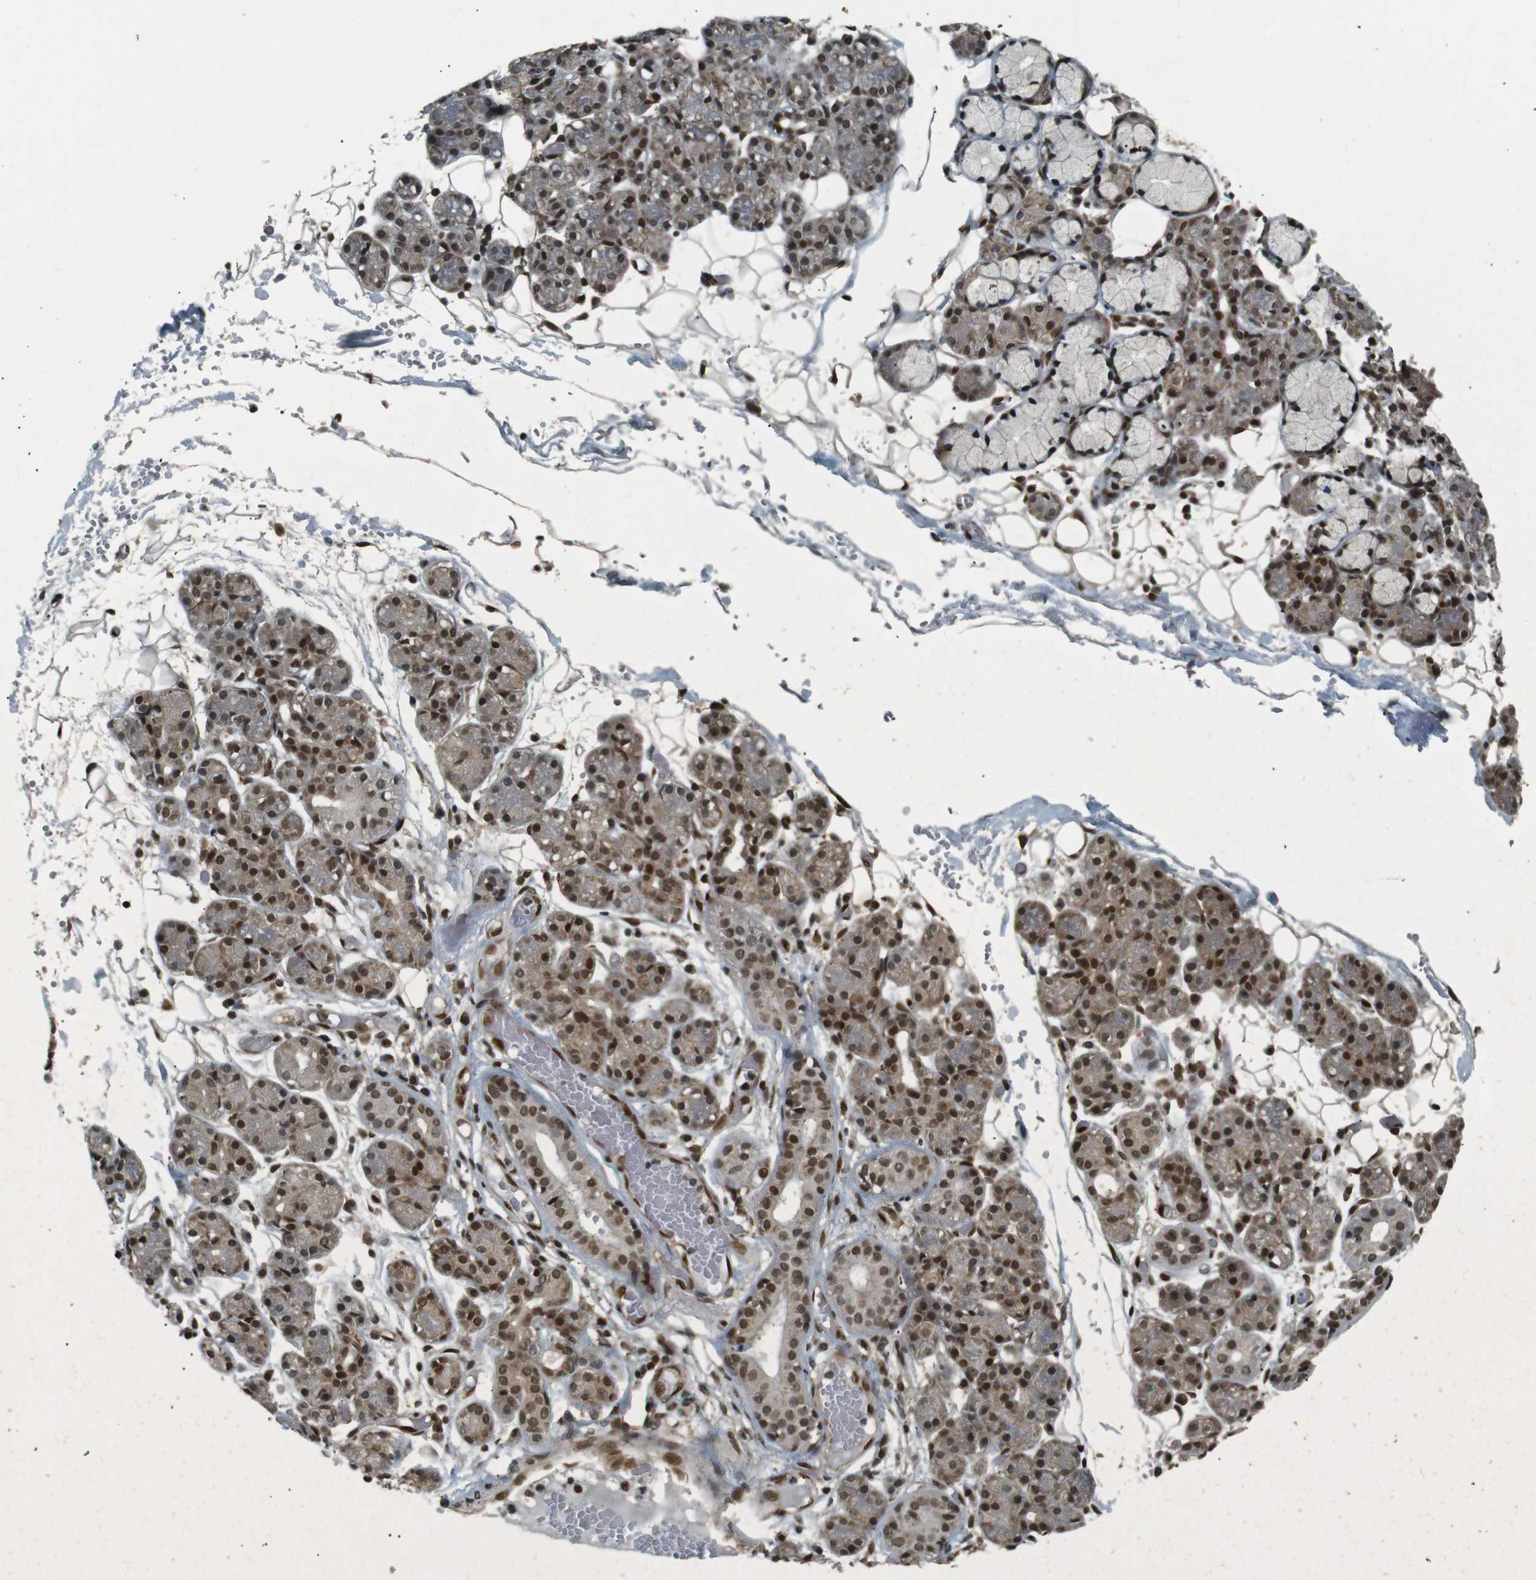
{"staining": {"intensity": "strong", "quantity": ">75%", "location": "cytoplasmic/membranous,nuclear"}, "tissue": "salivary gland", "cell_type": "Glandular cells", "image_type": "normal", "snomed": [{"axis": "morphology", "description": "Normal tissue, NOS"}, {"axis": "topography", "description": "Salivary gland"}], "caption": "High-magnification brightfield microscopy of unremarkable salivary gland stained with DAB (brown) and counterstained with hematoxylin (blue). glandular cells exhibit strong cytoplasmic/membranous,nuclear positivity is seen in about>75% of cells. The staining was performed using DAB (3,3'-diaminobenzidine) to visualize the protein expression in brown, while the nuclei were stained in blue with hematoxylin (Magnification: 20x).", "gene": "NHEJ1", "patient": {"sex": "male", "age": 63}}